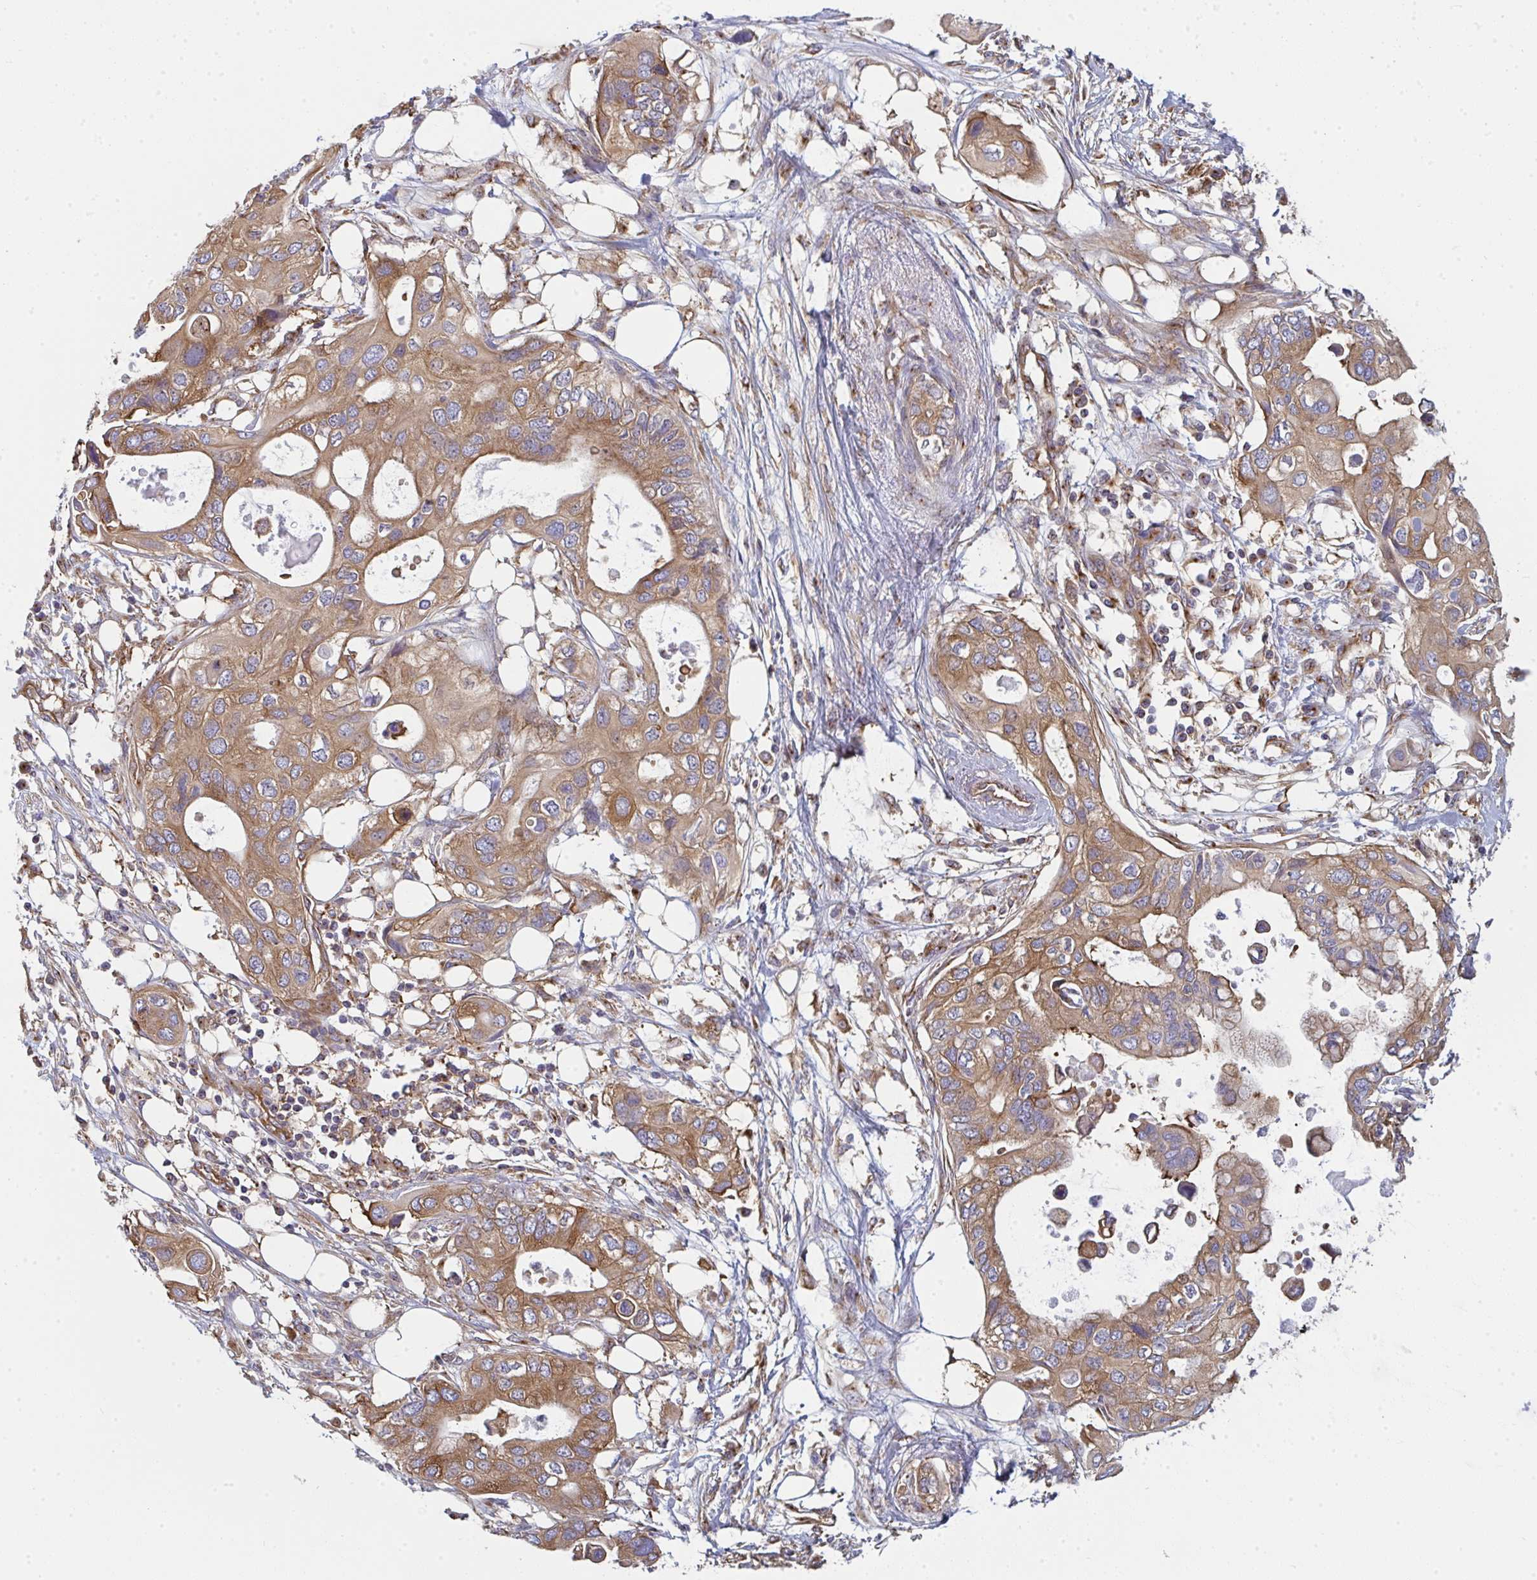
{"staining": {"intensity": "moderate", "quantity": ">75%", "location": "cytoplasmic/membranous"}, "tissue": "pancreatic cancer", "cell_type": "Tumor cells", "image_type": "cancer", "snomed": [{"axis": "morphology", "description": "Adenocarcinoma, NOS"}, {"axis": "topography", "description": "Pancreas"}], "caption": "The photomicrograph displays a brown stain indicating the presence of a protein in the cytoplasmic/membranous of tumor cells in pancreatic adenocarcinoma.", "gene": "DYNC1I2", "patient": {"sex": "female", "age": 63}}